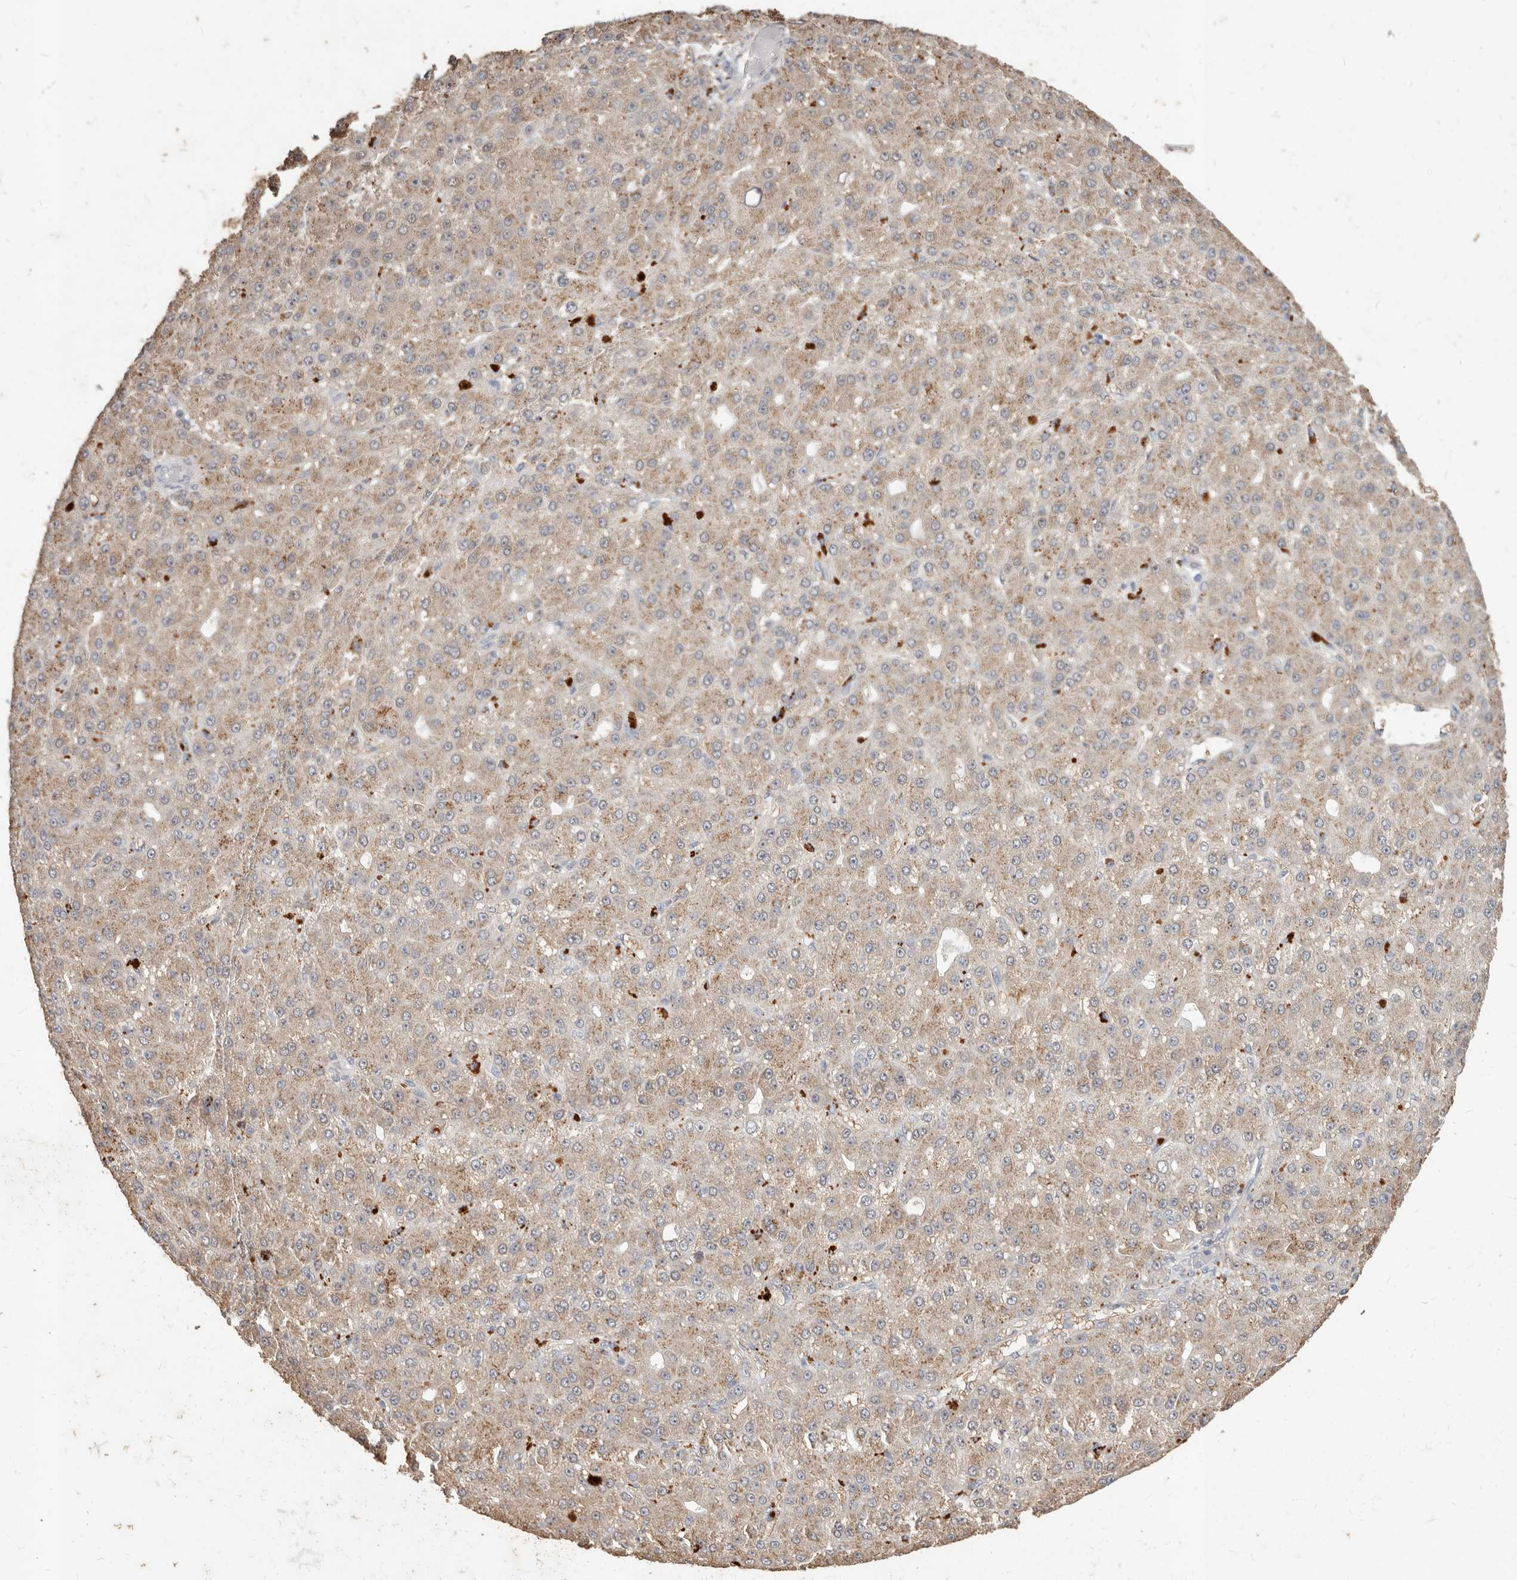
{"staining": {"intensity": "moderate", "quantity": ">75%", "location": "cytoplasmic/membranous"}, "tissue": "liver cancer", "cell_type": "Tumor cells", "image_type": "cancer", "snomed": [{"axis": "morphology", "description": "Carcinoma, Hepatocellular, NOS"}, {"axis": "topography", "description": "Liver"}], "caption": "Protein staining by immunohistochemistry (IHC) shows moderate cytoplasmic/membranous positivity in approximately >75% of tumor cells in liver cancer. (Brightfield microscopy of DAB IHC at high magnification).", "gene": "WDR77", "patient": {"sex": "male", "age": 67}}